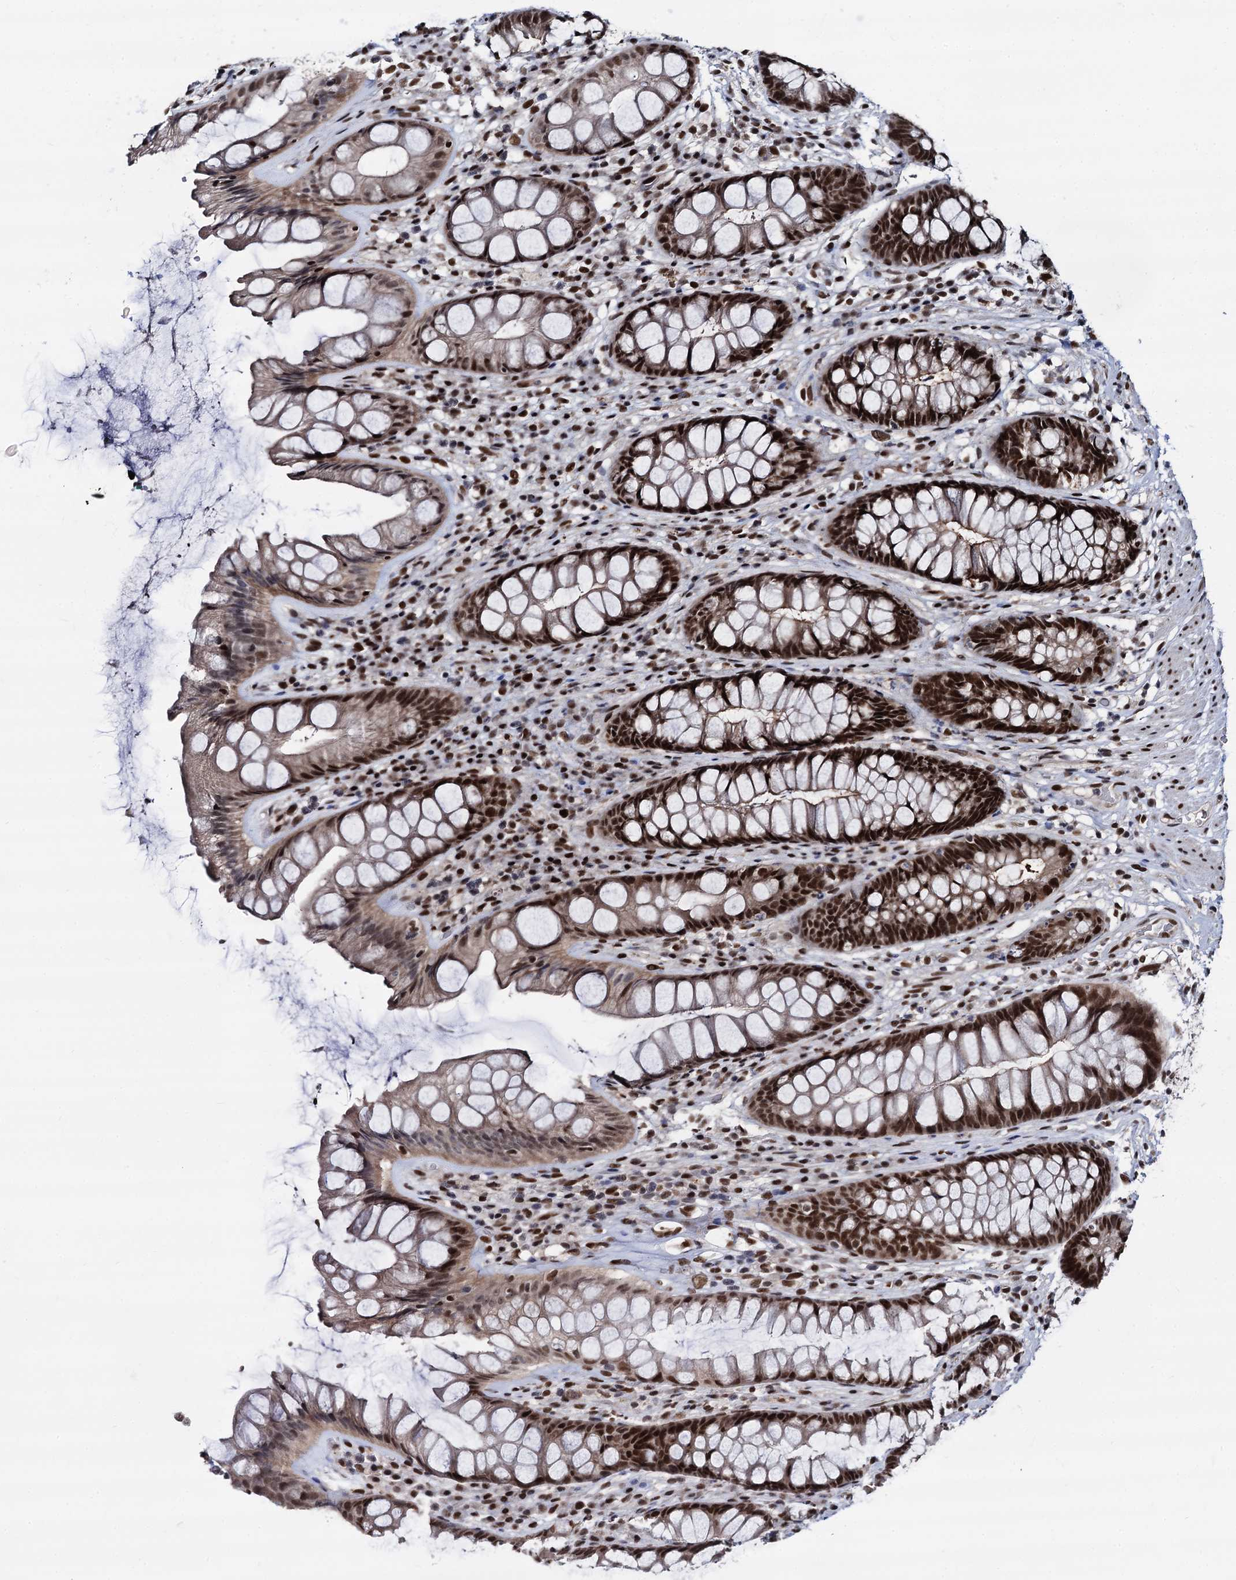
{"staining": {"intensity": "strong", "quantity": ">75%", "location": "nuclear"}, "tissue": "rectum", "cell_type": "Glandular cells", "image_type": "normal", "snomed": [{"axis": "morphology", "description": "Normal tissue, NOS"}, {"axis": "topography", "description": "Rectum"}], "caption": "Rectum stained with IHC displays strong nuclear expression in approximately >75% of glandular cells. (DAB IHC, brown staining for protein, blue staining for nuclei).", "gene": "GALNT11", "patient": {"sex": "male", "age": 74}}